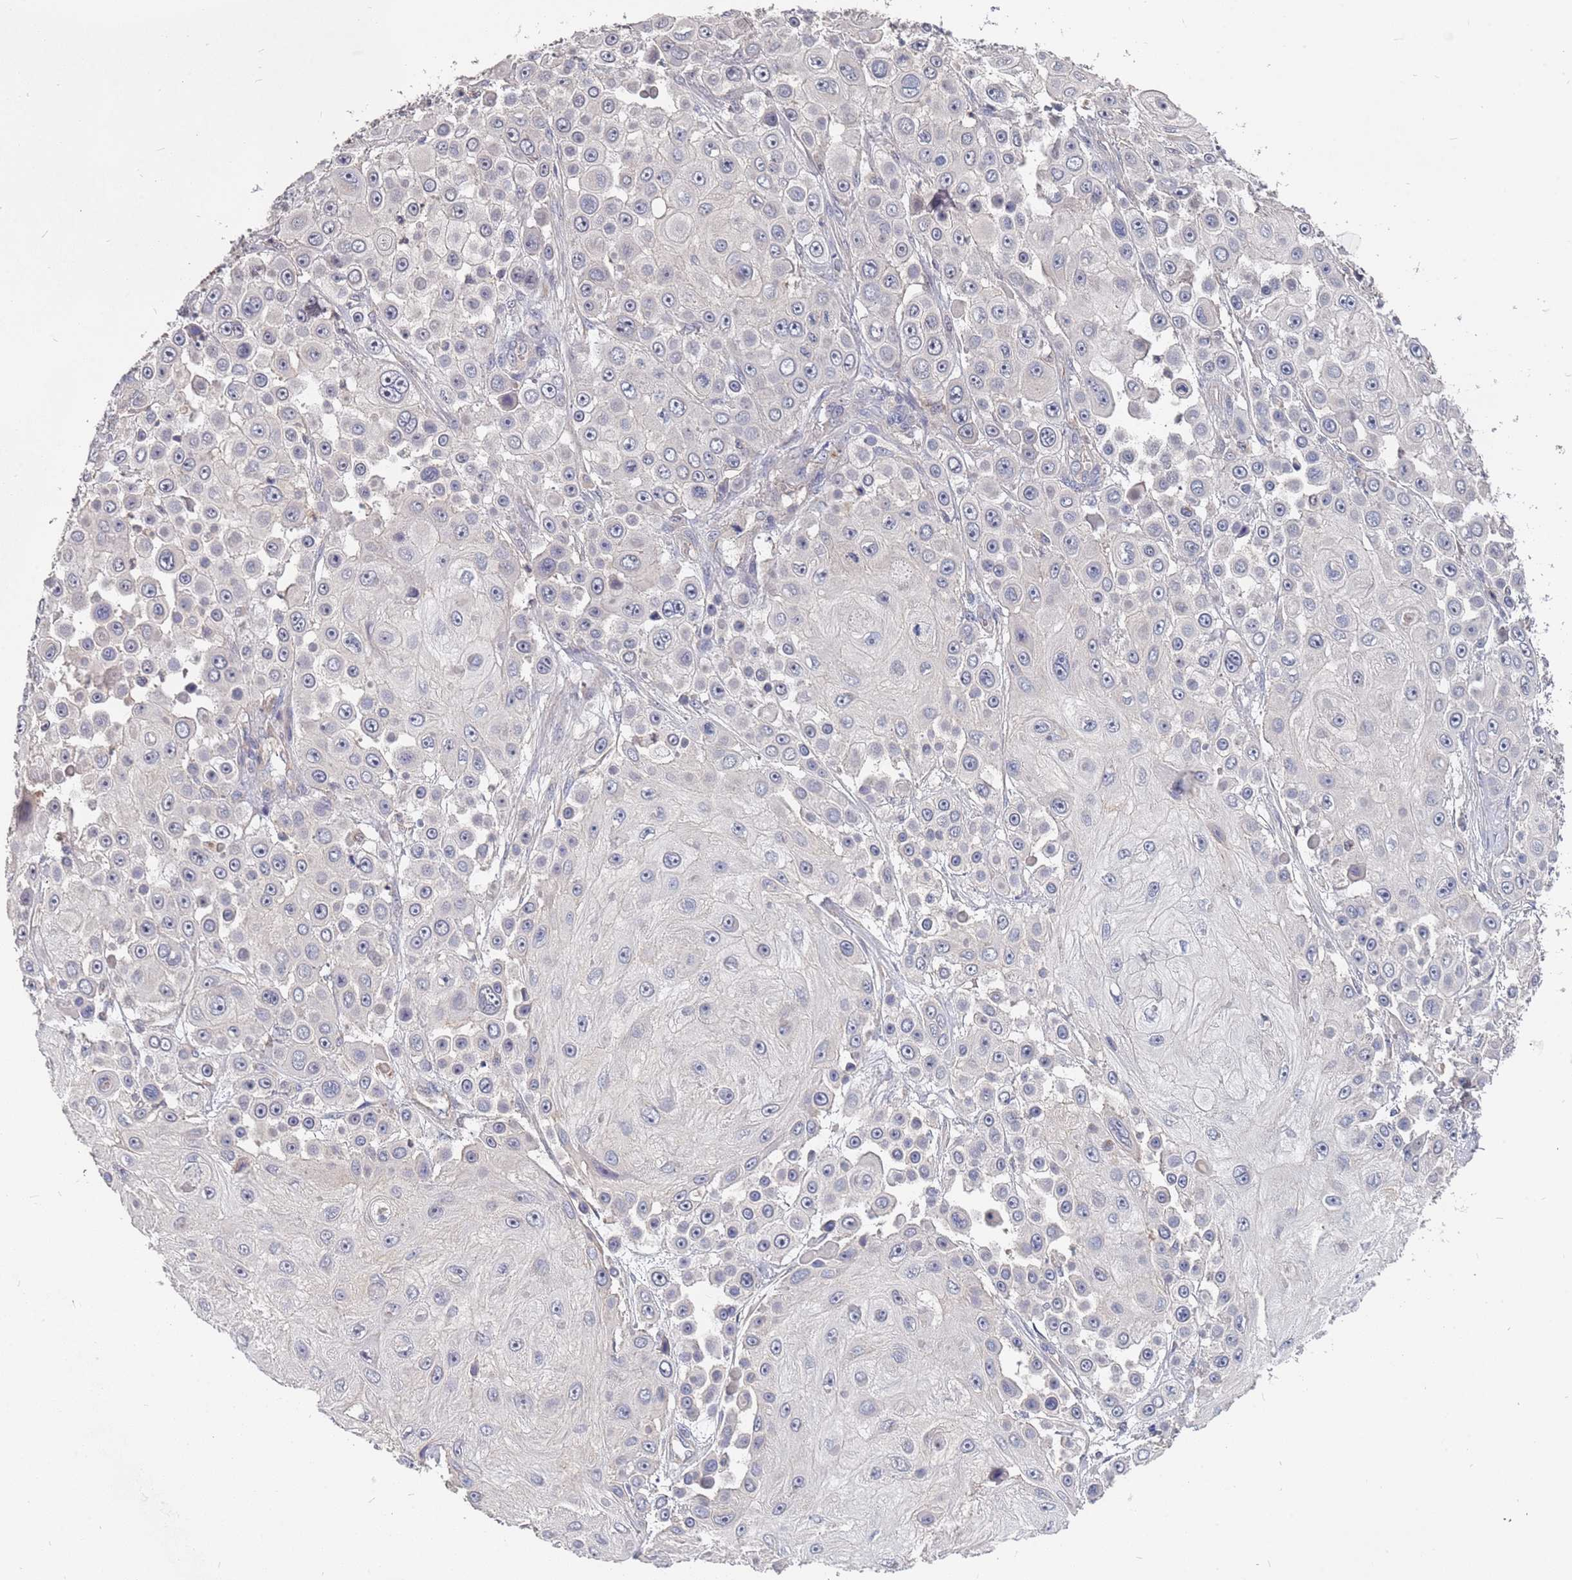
{"staining": {"intensity": "negative", "quantity": "none", "location": "none"}, "tissue": "skin cancer", "cell_type": "Tumor cells", "image_type": "cancer", "snomed": [{"axis": "morphology", "description": "Squamous cell carcinoma, NOS"}, {"axis": "topography", "description": "Skin"}], "caption": "Micrograph shows no significant protein staining in tumor cells of skin cancer.", "gene": "TCEANC2", "patient": {"sex": "male", "age": 67}}